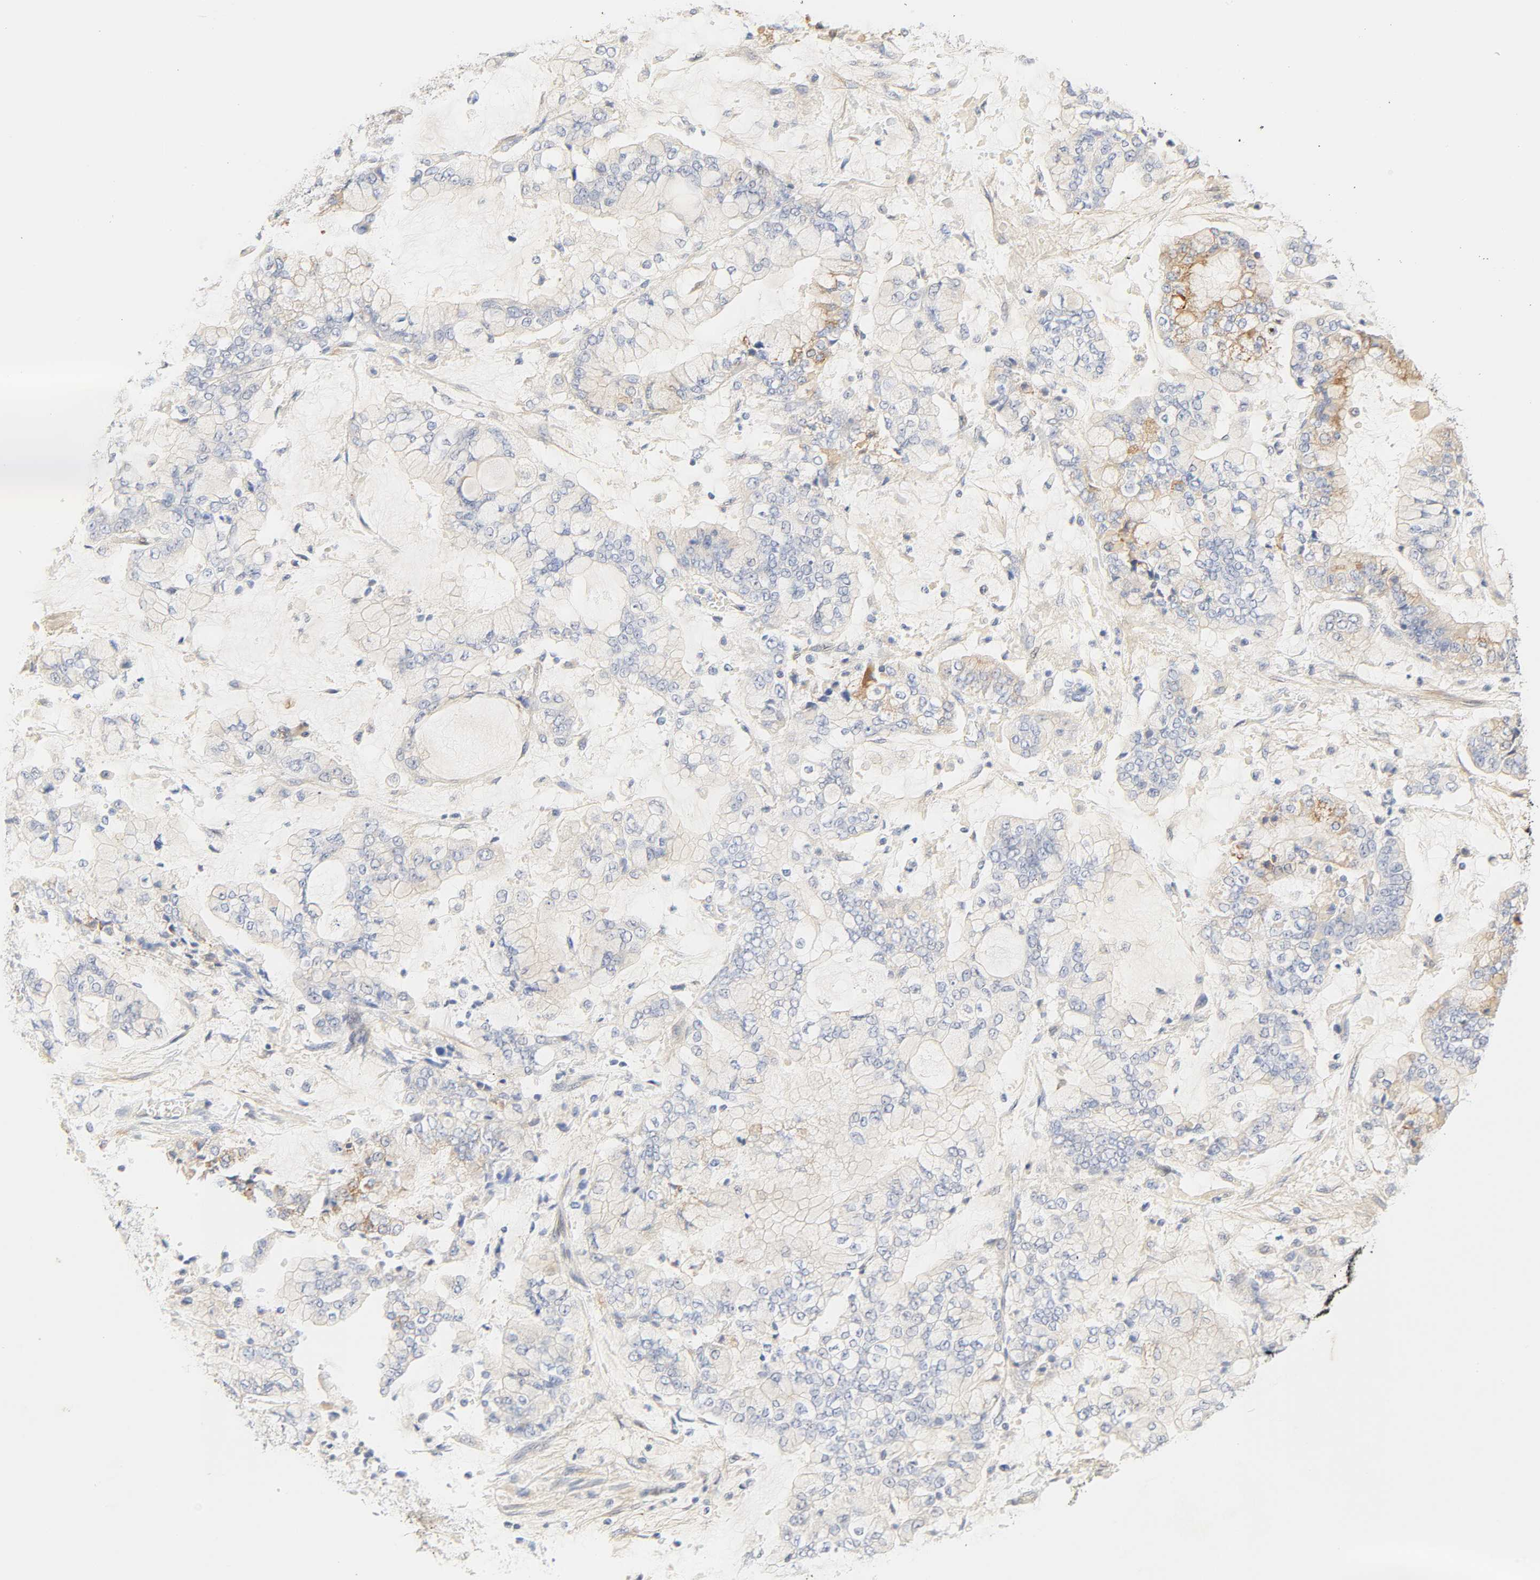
{"staining": {"intensity": "weak", "quantity": "<25%", "location": "cytoplasmic/membranous"}, "tissue": "stomach cancer", "cell_type": "Tumor cells", "image_type": "cancer", "snomed": [{"axis": "morphology", "description": "Normal tissue, NOS"}, {"axis": "morphology", "description": "Adenocarcinoma, NOS"}, {"axis": "topography", "description": "Stomach, upper"}, {"axis": "topography", "description": "Stomach"}], "caption": "Immunohistochemistry (IHC) micrograph of adenocarcinoma (stomach) stained for a protein (brown), which reveals no positivity in tumor cells.", "gene": "BORCS8-MEF2B", "patient": {"sex": "male", "age": 76}}